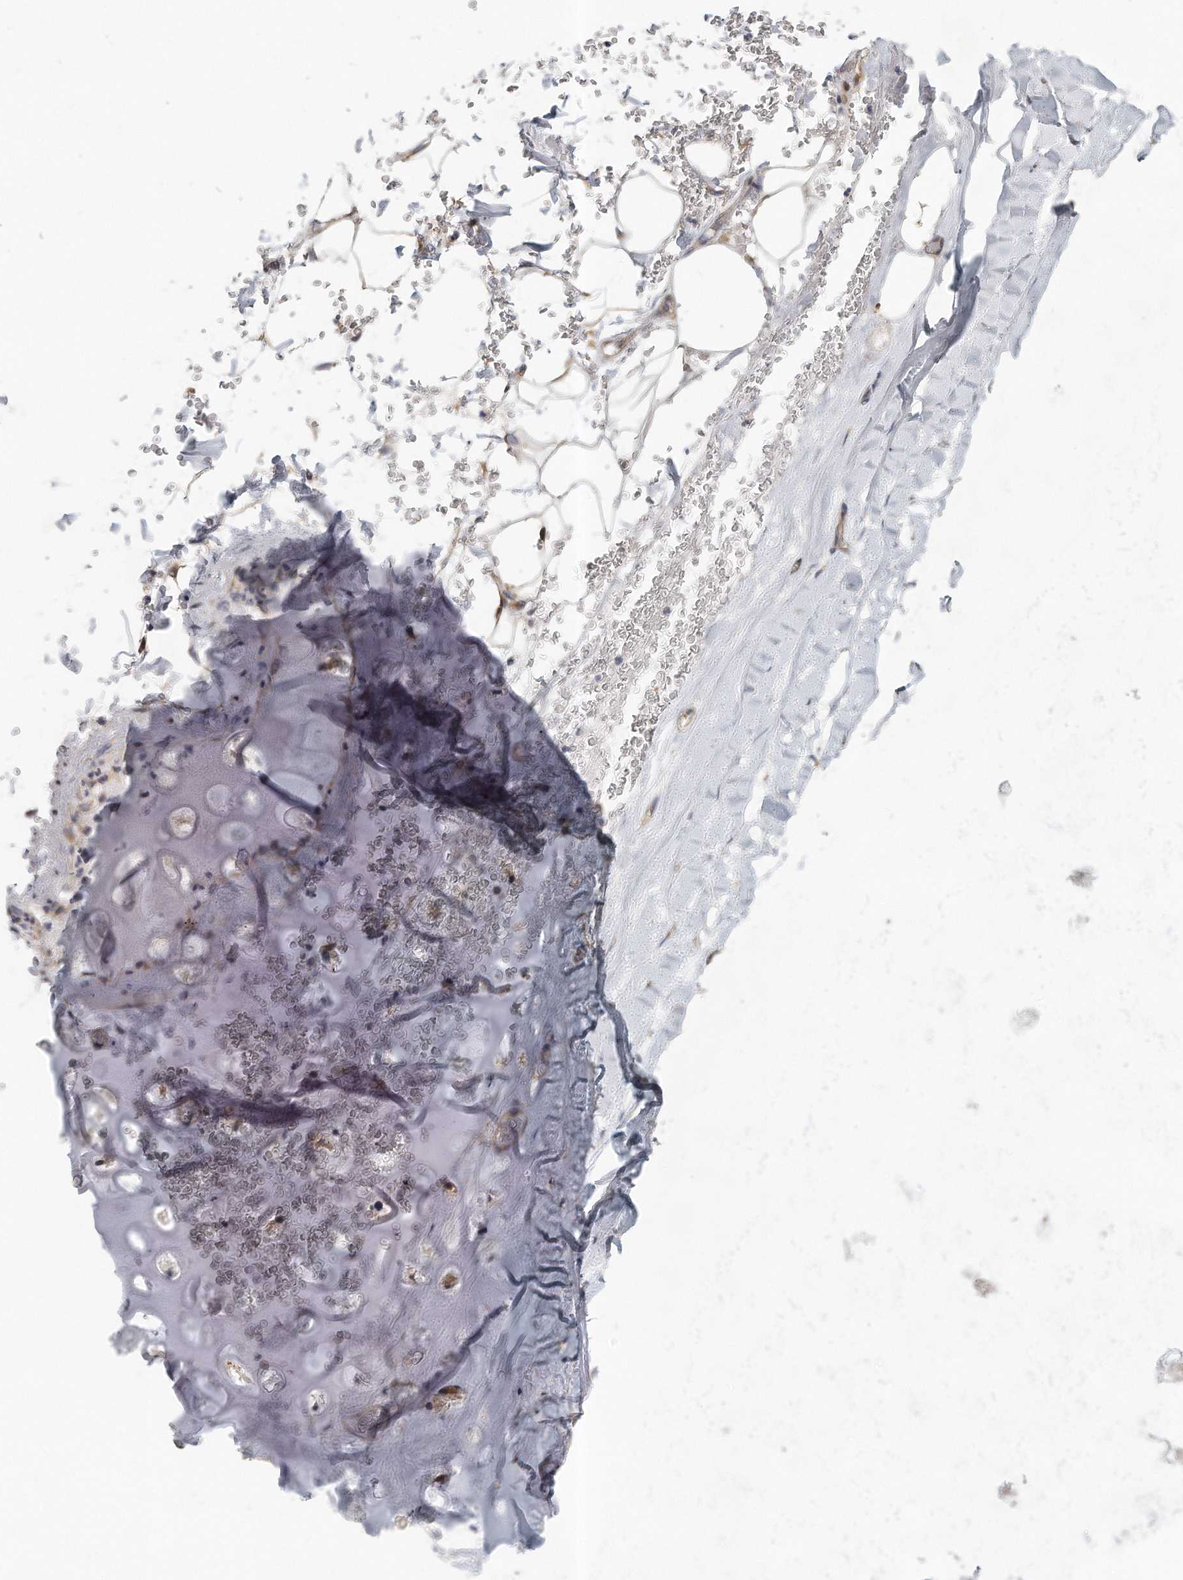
{"staining": {"intensity": "negative", "quantity": "none", "location": "none"}, "tissue": "adipose tissue", "cell_type": "Adipocytes", "image_type": "normal", "snomed": [{"axis": "morphology", "description": "Normal tissue, NOS"}, {"axis": "topography", "description": "Bronchus"}], "caption": "DAB immunohistochemical staining of benign adipose tissue demonstrates no significant positivity in adipocytes.", "gene": "PCDH8", "patient": {"sex": "male", "age": 66}}